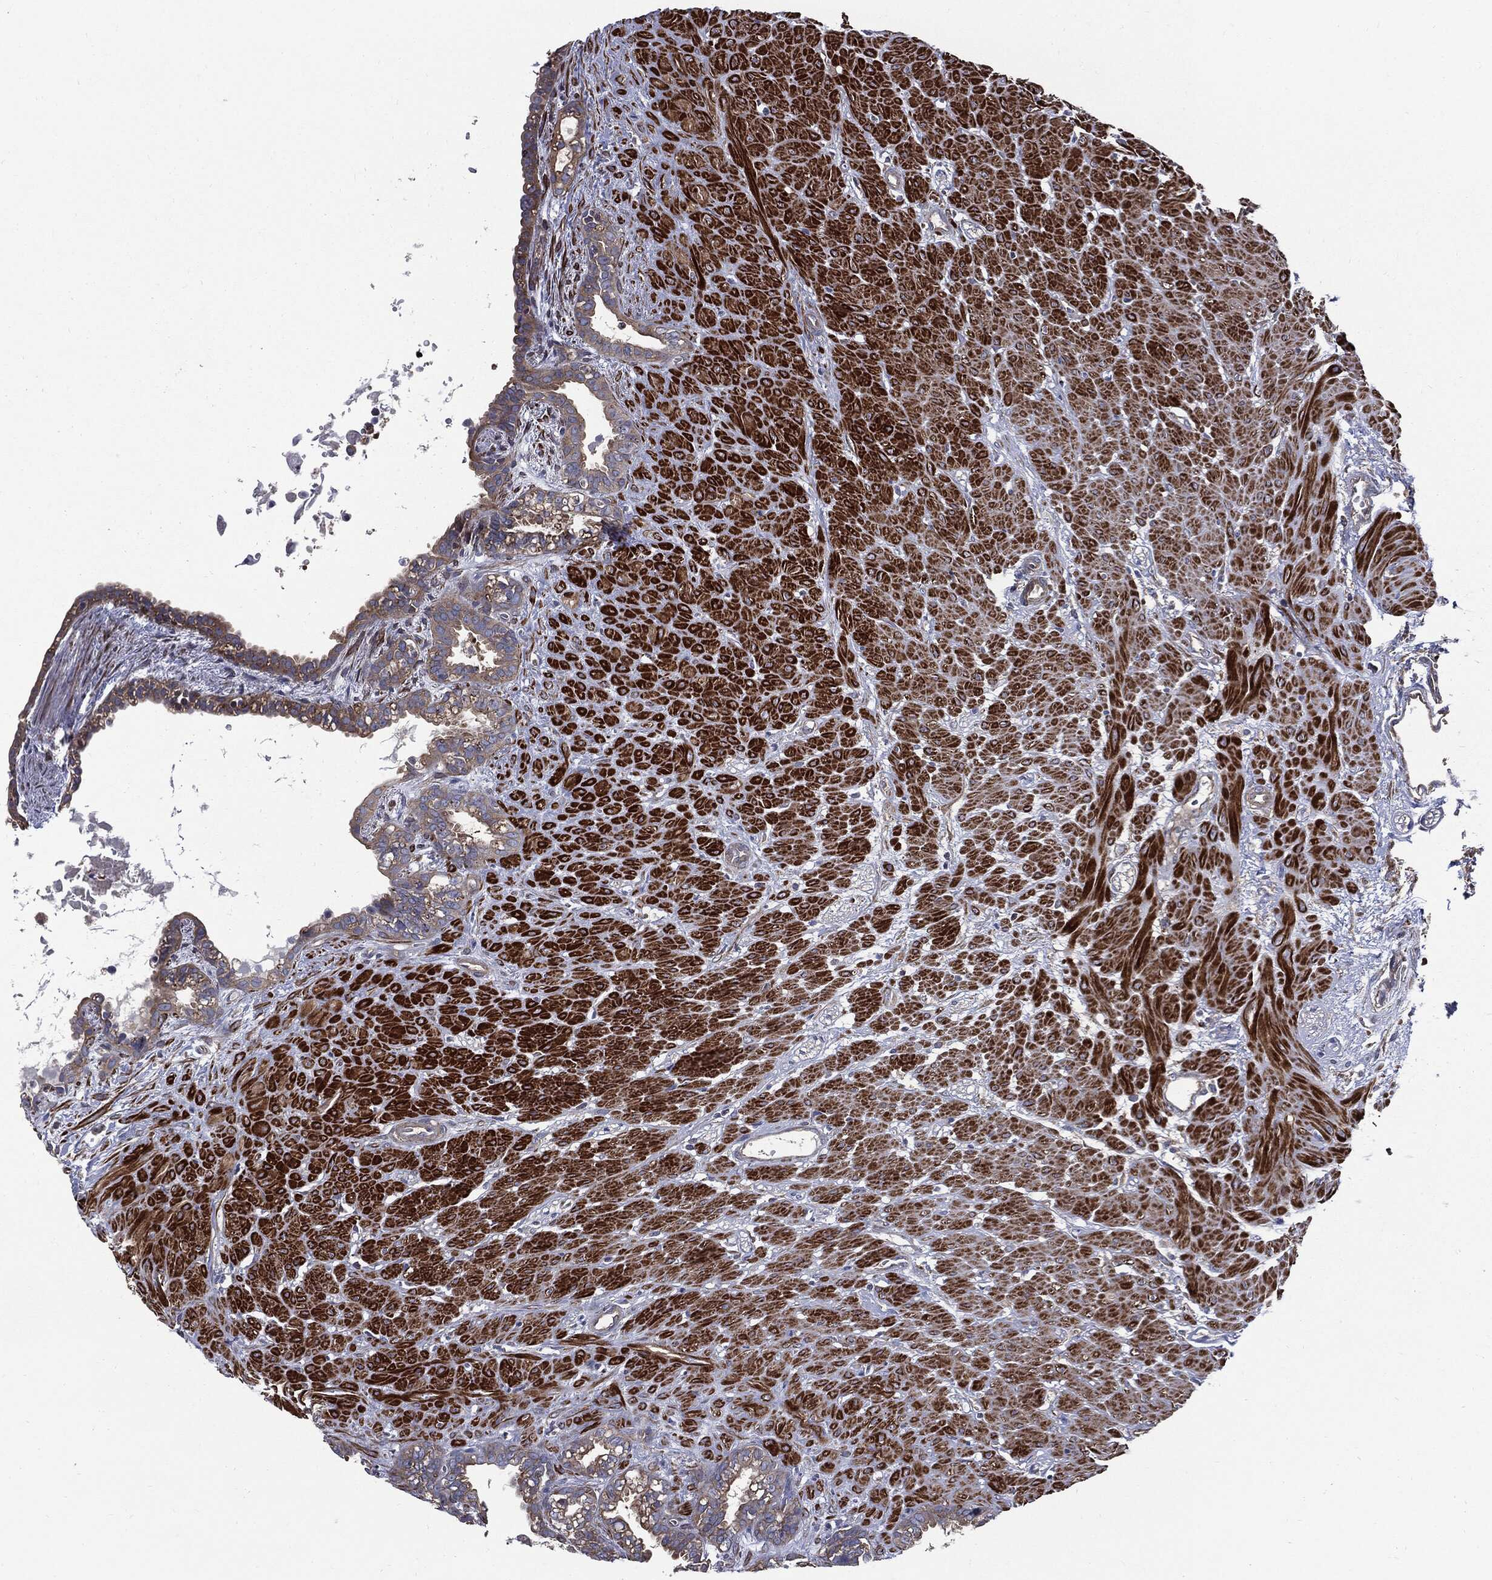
{"staining": {"intensity": "negative", "quantity": "none", "location": "none"}, "tissue": "seminal vesicle", "cell_type": "Glandular cells", "image_type": "normal", "snomed": [{"axis": "morphology", "description": "Normal tissue, NOS"}, {"axis": "morphology", "description": "Urothelial carcinoma, NOS"}, {"axis": "topography", "description": "Urinary bladder"}, {"axis": "topography", "description": "Seminal veicle"}], "caption": "The photomicrograph demonstrates no significant positivity in glandular cells of seminal vesicle.", "gene": "PDCD6IP", "patient": {"sex": "male", "age": 76}}